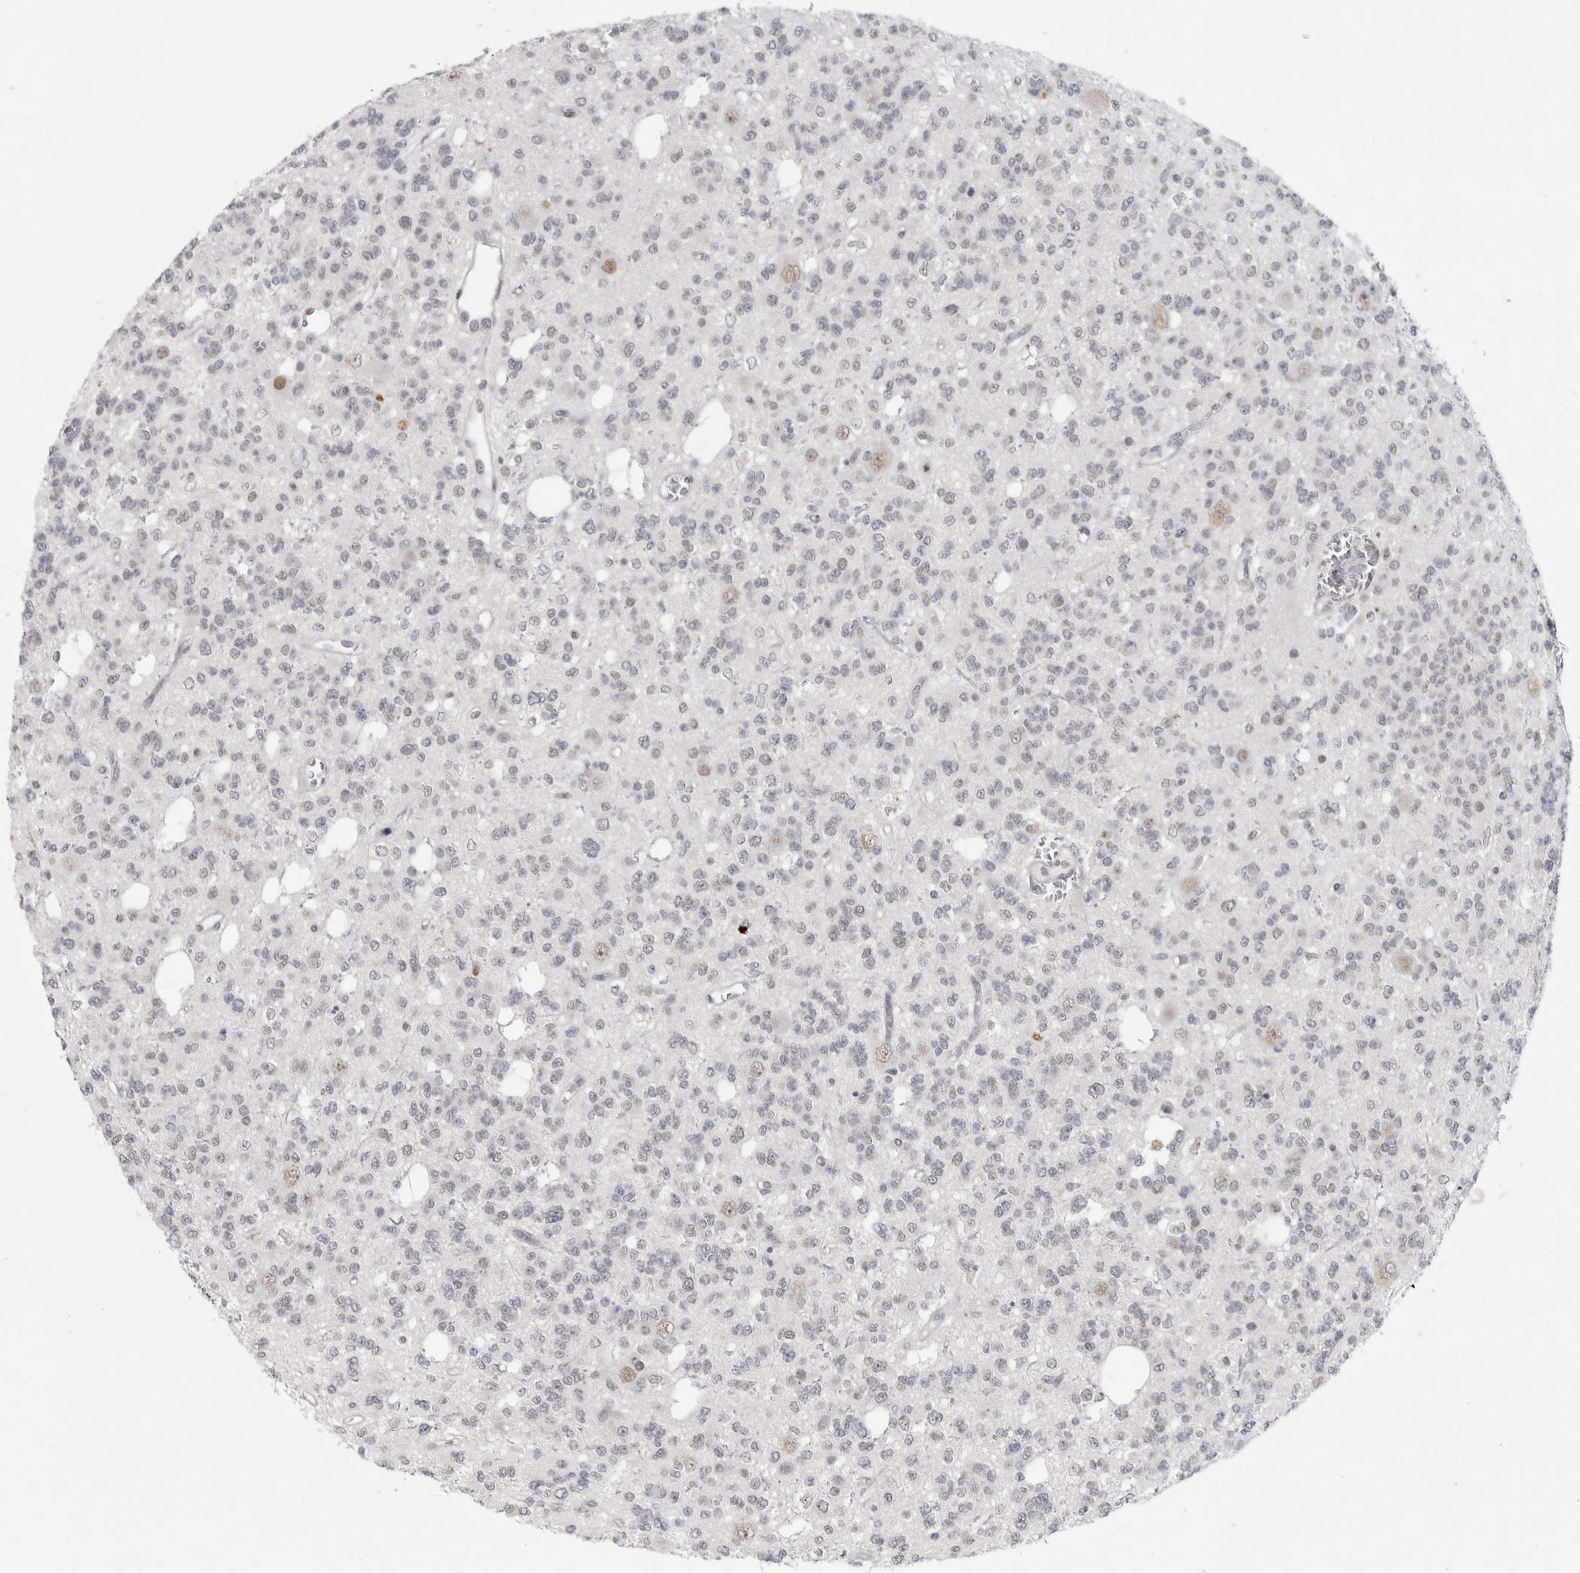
{"staining": {"intensity": "moderate", "quantity": "<25%", "location": "nuclear"}, "tissue": "glioma", "cell_type": "Tumor cells", "image_type": "cancer", "snomed": [{"axis": "morphology", "description": "Glioma, malignant, Low grade"}, {"axis": "topography", "description": "Brain"}], "caption": "Immunohistochemical staining of human low-grade glioma (malignant) exhibits moderate nuclear protein positivity in approximately <25% of tumor cells.", "gene": "PSMB2", "patient": {"sex": "male", "age": 38}}